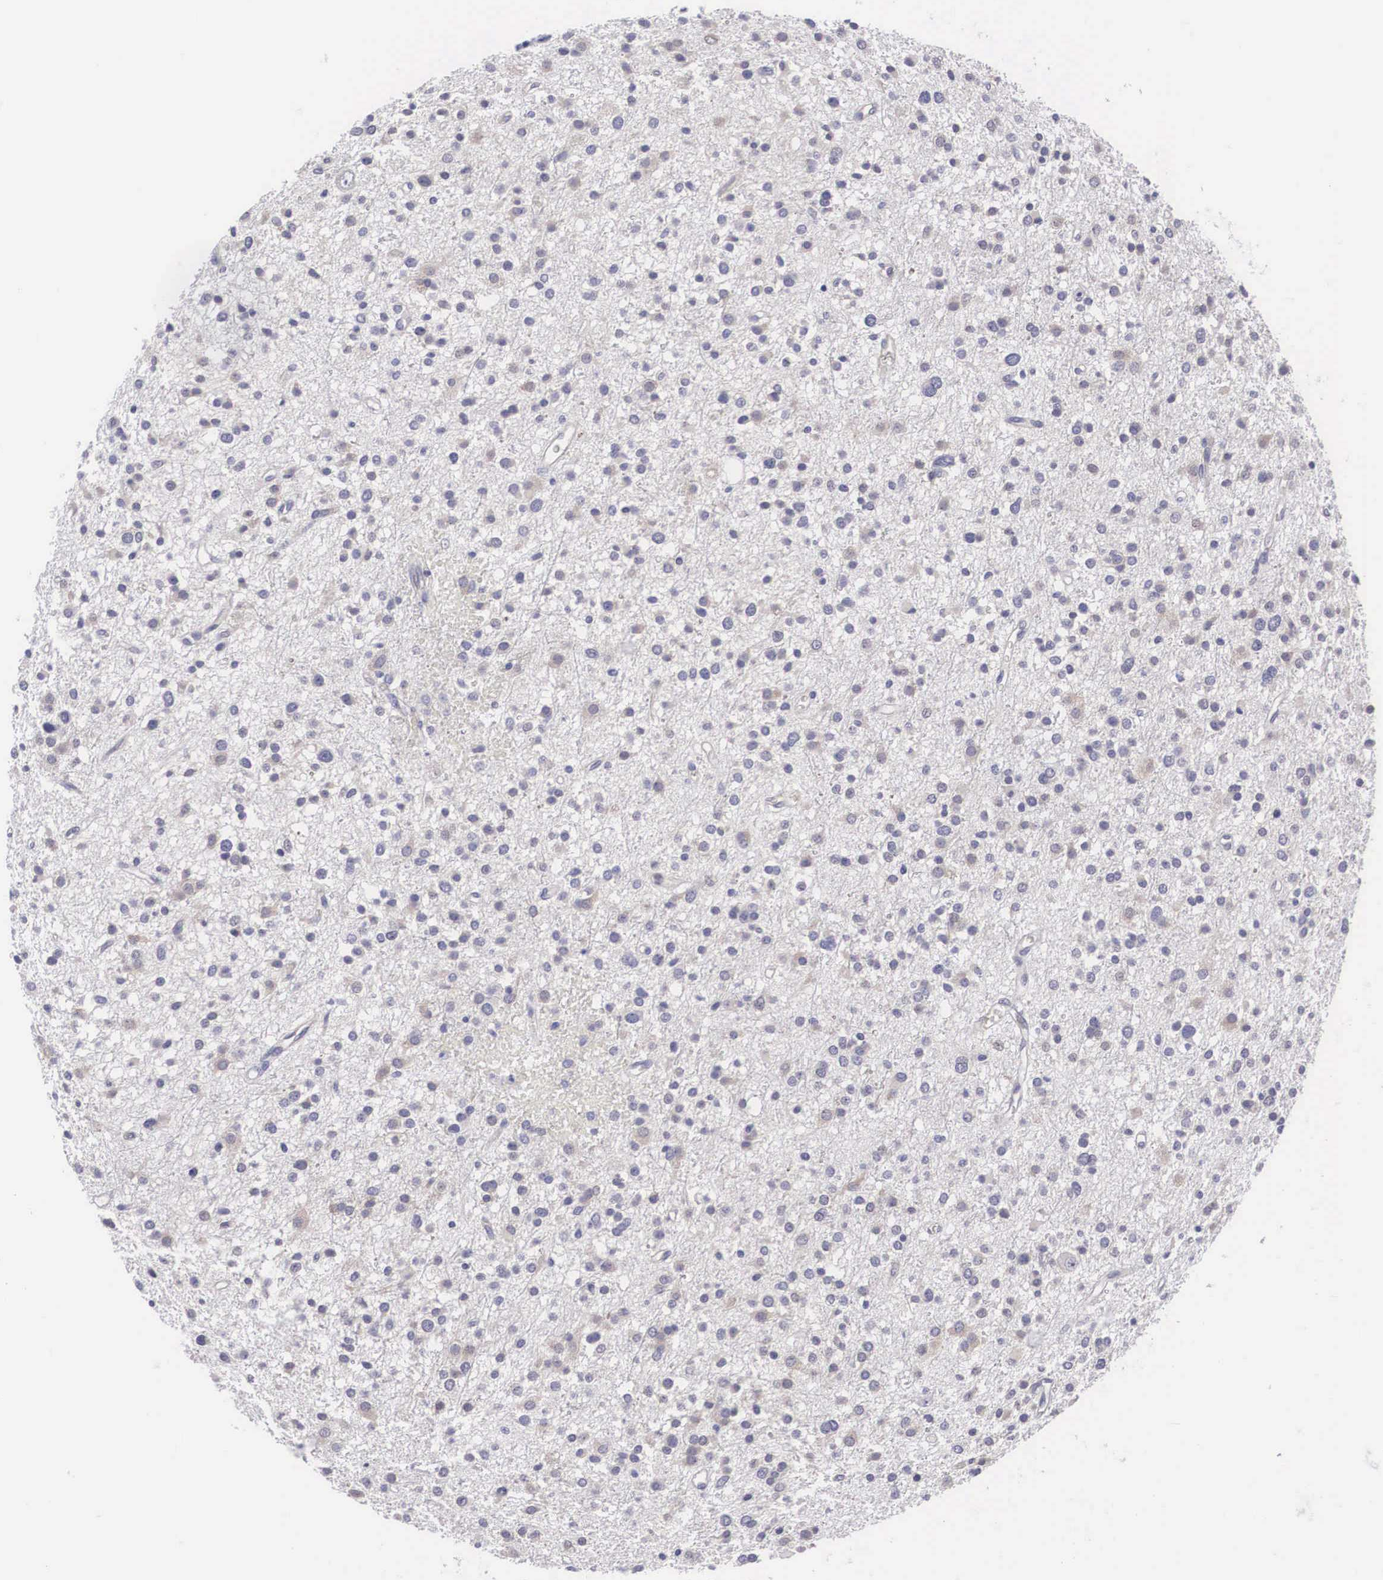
{"staining": {"intensity": "negative", "quantity": "none", "location": "none"}, "tissue": "glioma", "cell_type": "Tumor cells", "image_type": "cancer", "snomed": [{"axis": "morphology", "description": "Glioma, malignant, Low grade"}, {"axis": "topography", "description": "Brain"}], "caption": "The photomicrograph exhibits no significant positivity in tumor cells of malignant glioma (low-grade).", "gene": "MAST4", "patient": {"sex": "female", "age": 36}}